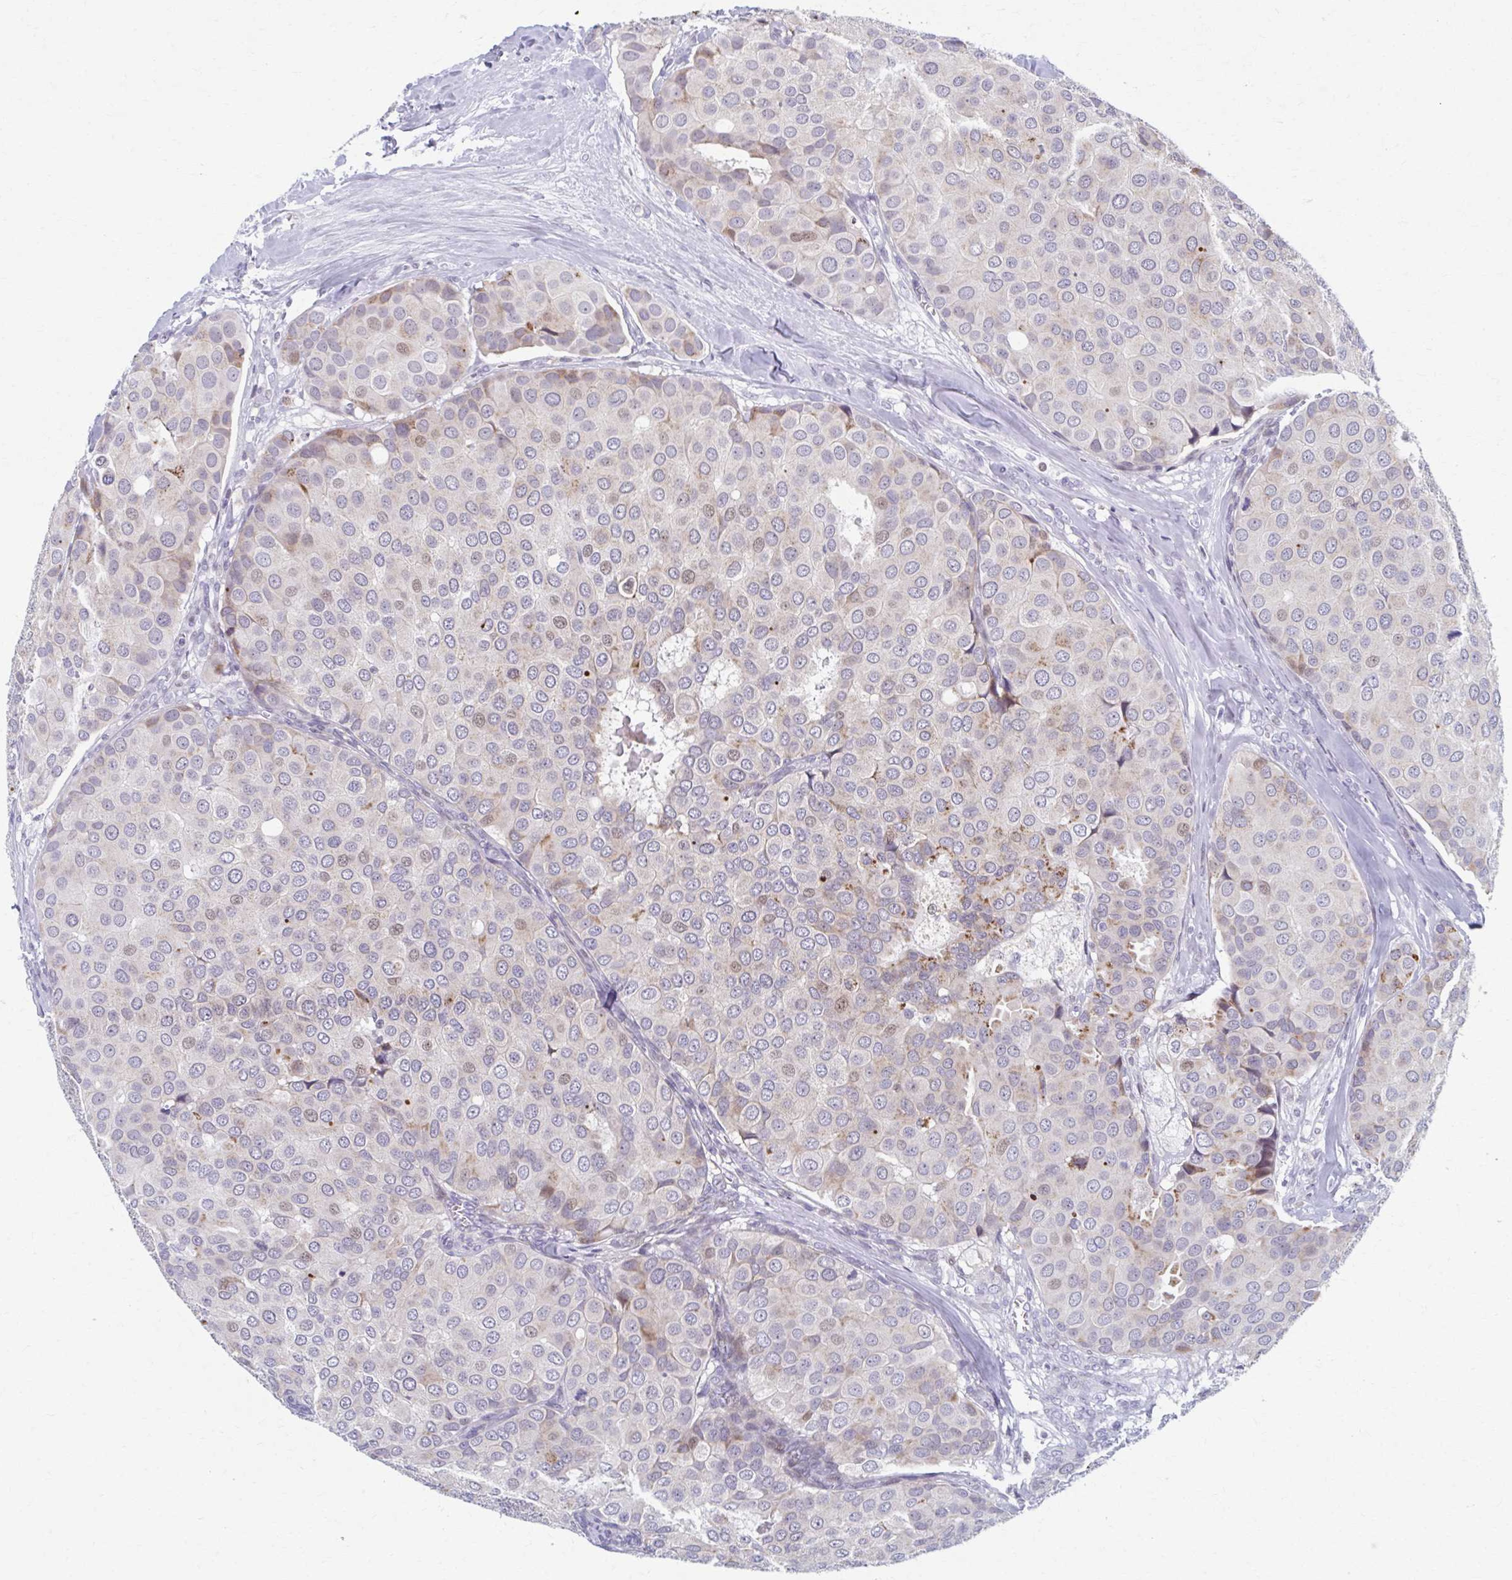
{"staining": {"intensity": "moderate", "quantity": "<25%", "location": "cytoplasmic/membranous"}, "tissue": "breast cancer", "cell_type": "Tumor cells", "image_type": "cancer", "snomed": [{"axis": "morphology", "description": "Duct carcinoma"}, {"axis": "topography", "description": "Breast"}], "caption": "The immunohistochemical stain shows moderate cytoplasmic/membranous staining in tumor cells of infiltrating ductal carcinoma (breast) tissue. Immunohistochemistry stains the protein of interest in brown and the nuclei are stained blue.", "gene": "ABHD16B", "patient": {"sex": "female", "age": 70}}